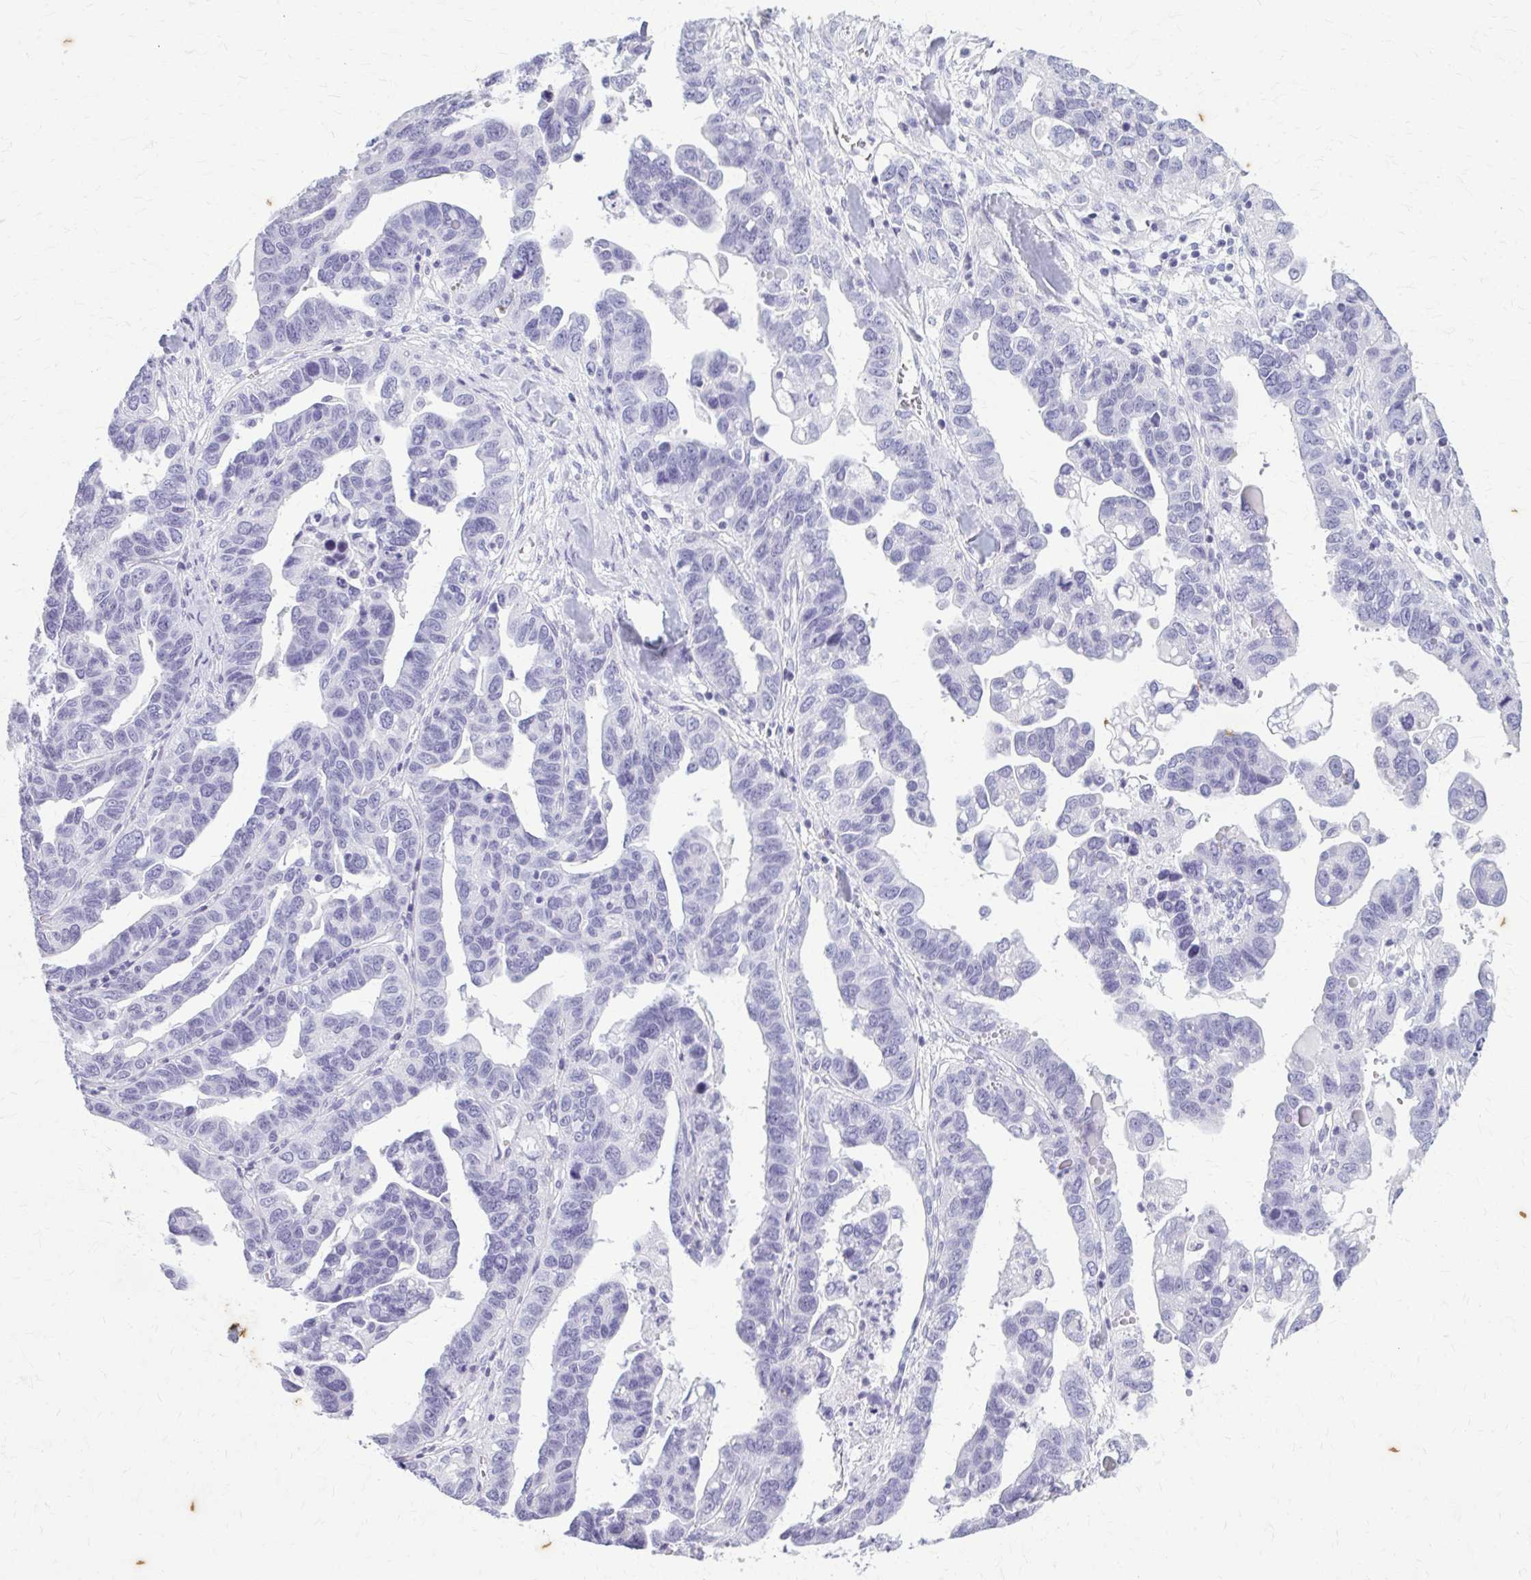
{"staining": {"intensity": "negative", "quantity": "none", "location": "none"}, "tissue": "ovarian cancer", "cell_type": "Tumor cells", "image_type": "cancer", "snomed": [{"axis": "morphology", "description": "Cystadenocarcinoma, serous, NOS"}, {"axis": "topography", "description": "Ovary"}], "caption": "Ovarian cancer was stained to show a protein in brown. There is no significant staining in tumor cells.", "gene": "KRT5", "patient": {"sex": "female", "age": 69}}